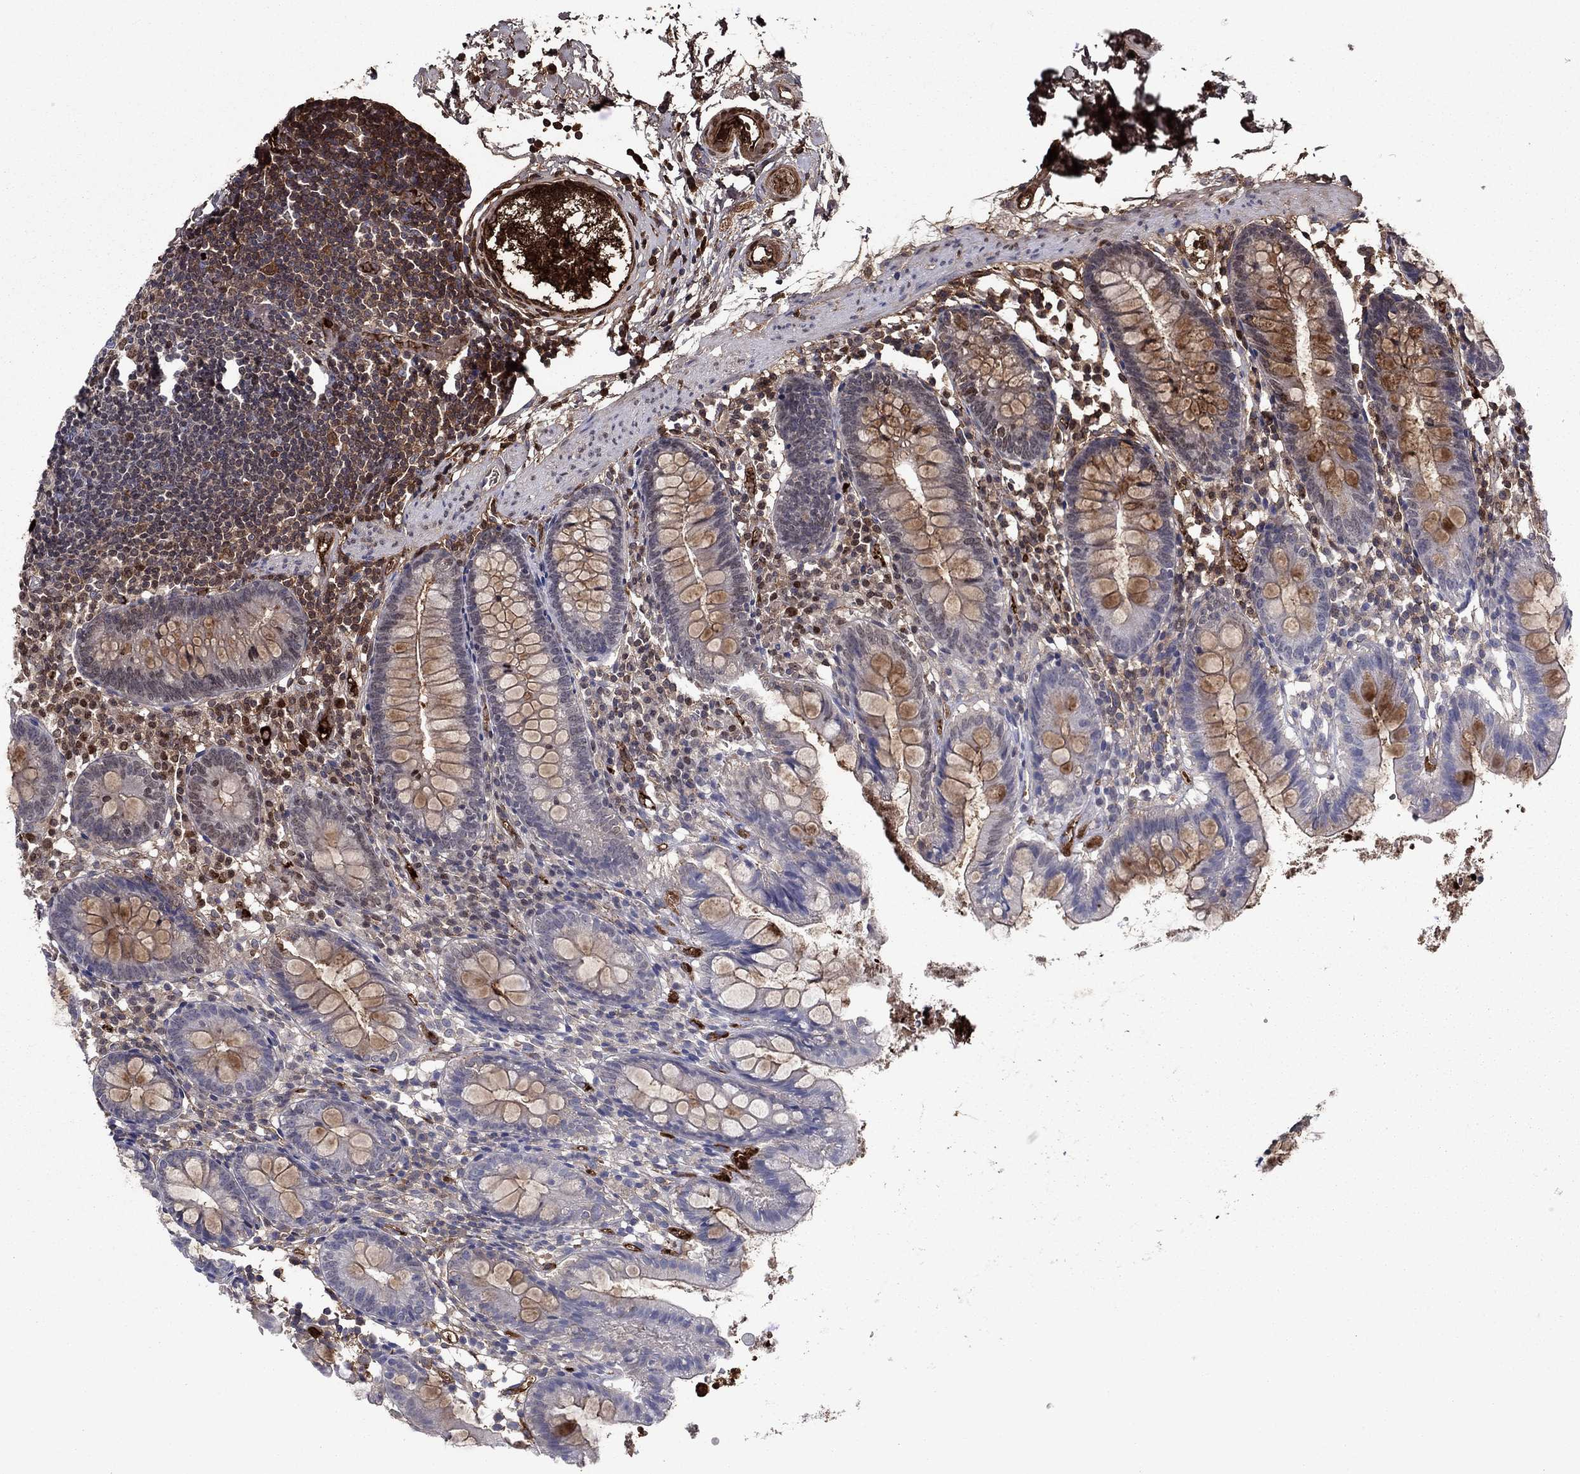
{"staining": {"intensity": "moderate", "quantity": "<25%", "location": "cytoplasmic/membranous"}, "tissue": "small intestine", "cell_type": "Glandular cells", "image_type": "normal", "snomed": [{"axis": "morphology", "description": "Normal tissue, NOS"}, {"axis": "topography", "description": "Small intestine"}], "caption": "Immunohistochemical staining of normal small intestine demonstrates <25% levels of moderate cytoplasmic/membranous protein expression in about <25% of glandular cells. Immunohistochemistry stains the protein in brown and the nuclei are stained blue.", "gene": "HPX", "patient": {"sex": "female", "age": 90}}